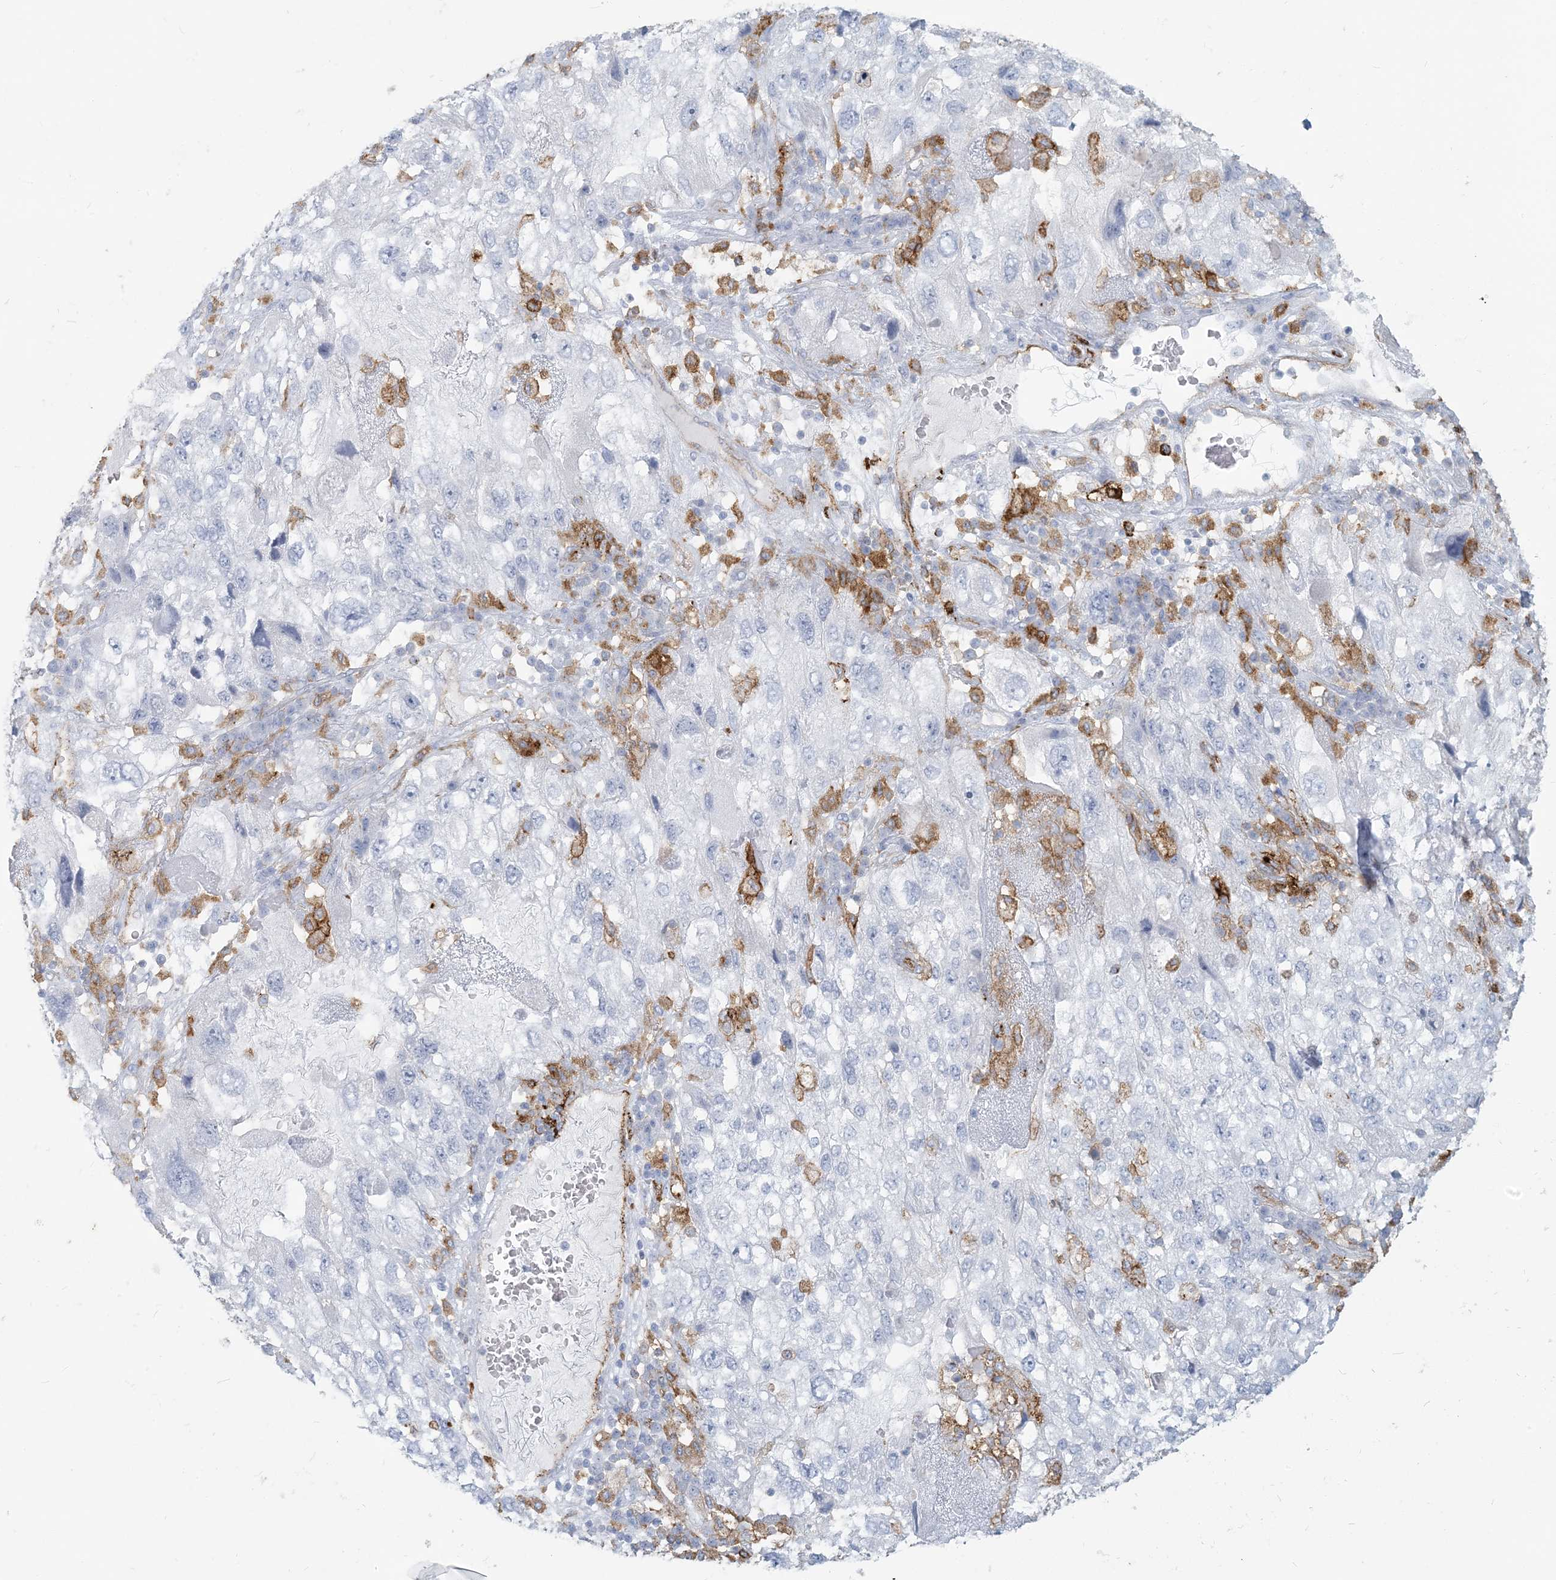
{"staining": {"intensity": "negative", "quantity": "none", "location": "none"}, "tissue": "endometrial cancer", "cell_type": "Tumor cells", "image_type": "cancer", "snomed": [{"axis": "morphology", "description": "Adenocarcinoma, NOS"}, {"axis": "topography", "description": "Endometrium"}], "caption": "Tumor cells show no significant expression in endometrial cancer. (Brightfield microscopy of DAB immunohistochemistry (IHC) at high magnification).", "gene": "HLA-DRB1", "patient": {"sex": "female", "age": 49}}